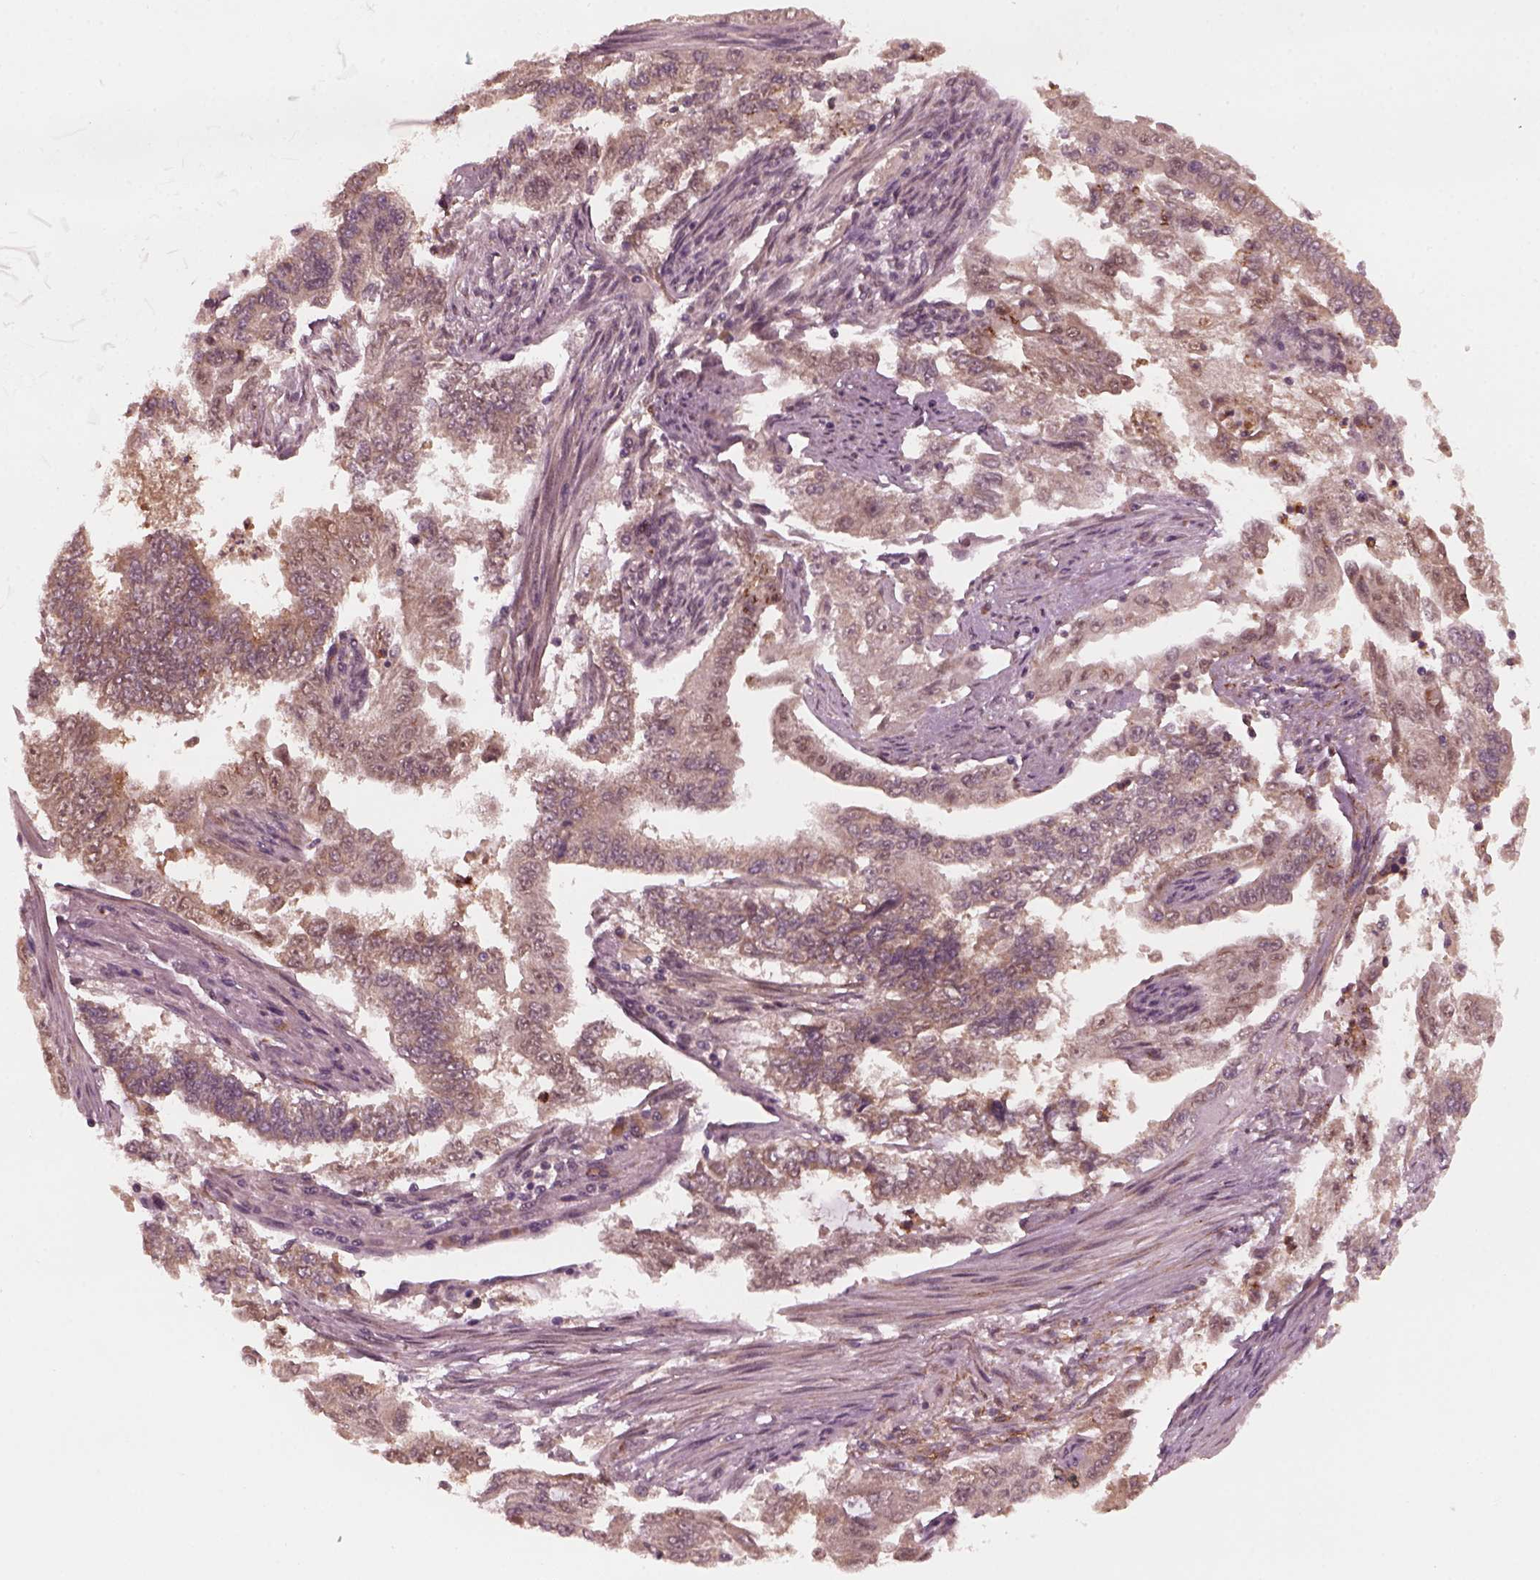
{"staining": {"intensity": "moderate", "quantity": "<25%", "location": "cytoplasmic/membranous"}, "tissue": "endometrial cancer", "cell_type": "Tumor cells", "image_type": "cancer", "snomed": [{"axis": "morphology", "description": "Adenocarcinoma, NOS"}, {"axis": "topography", "description": "Uterus"}], "caption": "The histopathology image shows staining of endometrial cancer (adenocarcinoma), revealing moderate cytoplasmic/membranous protein expression (brown color) within tumor cells.", "gene": "FAF2", "patient": {"sex": "female", "age": 59}}